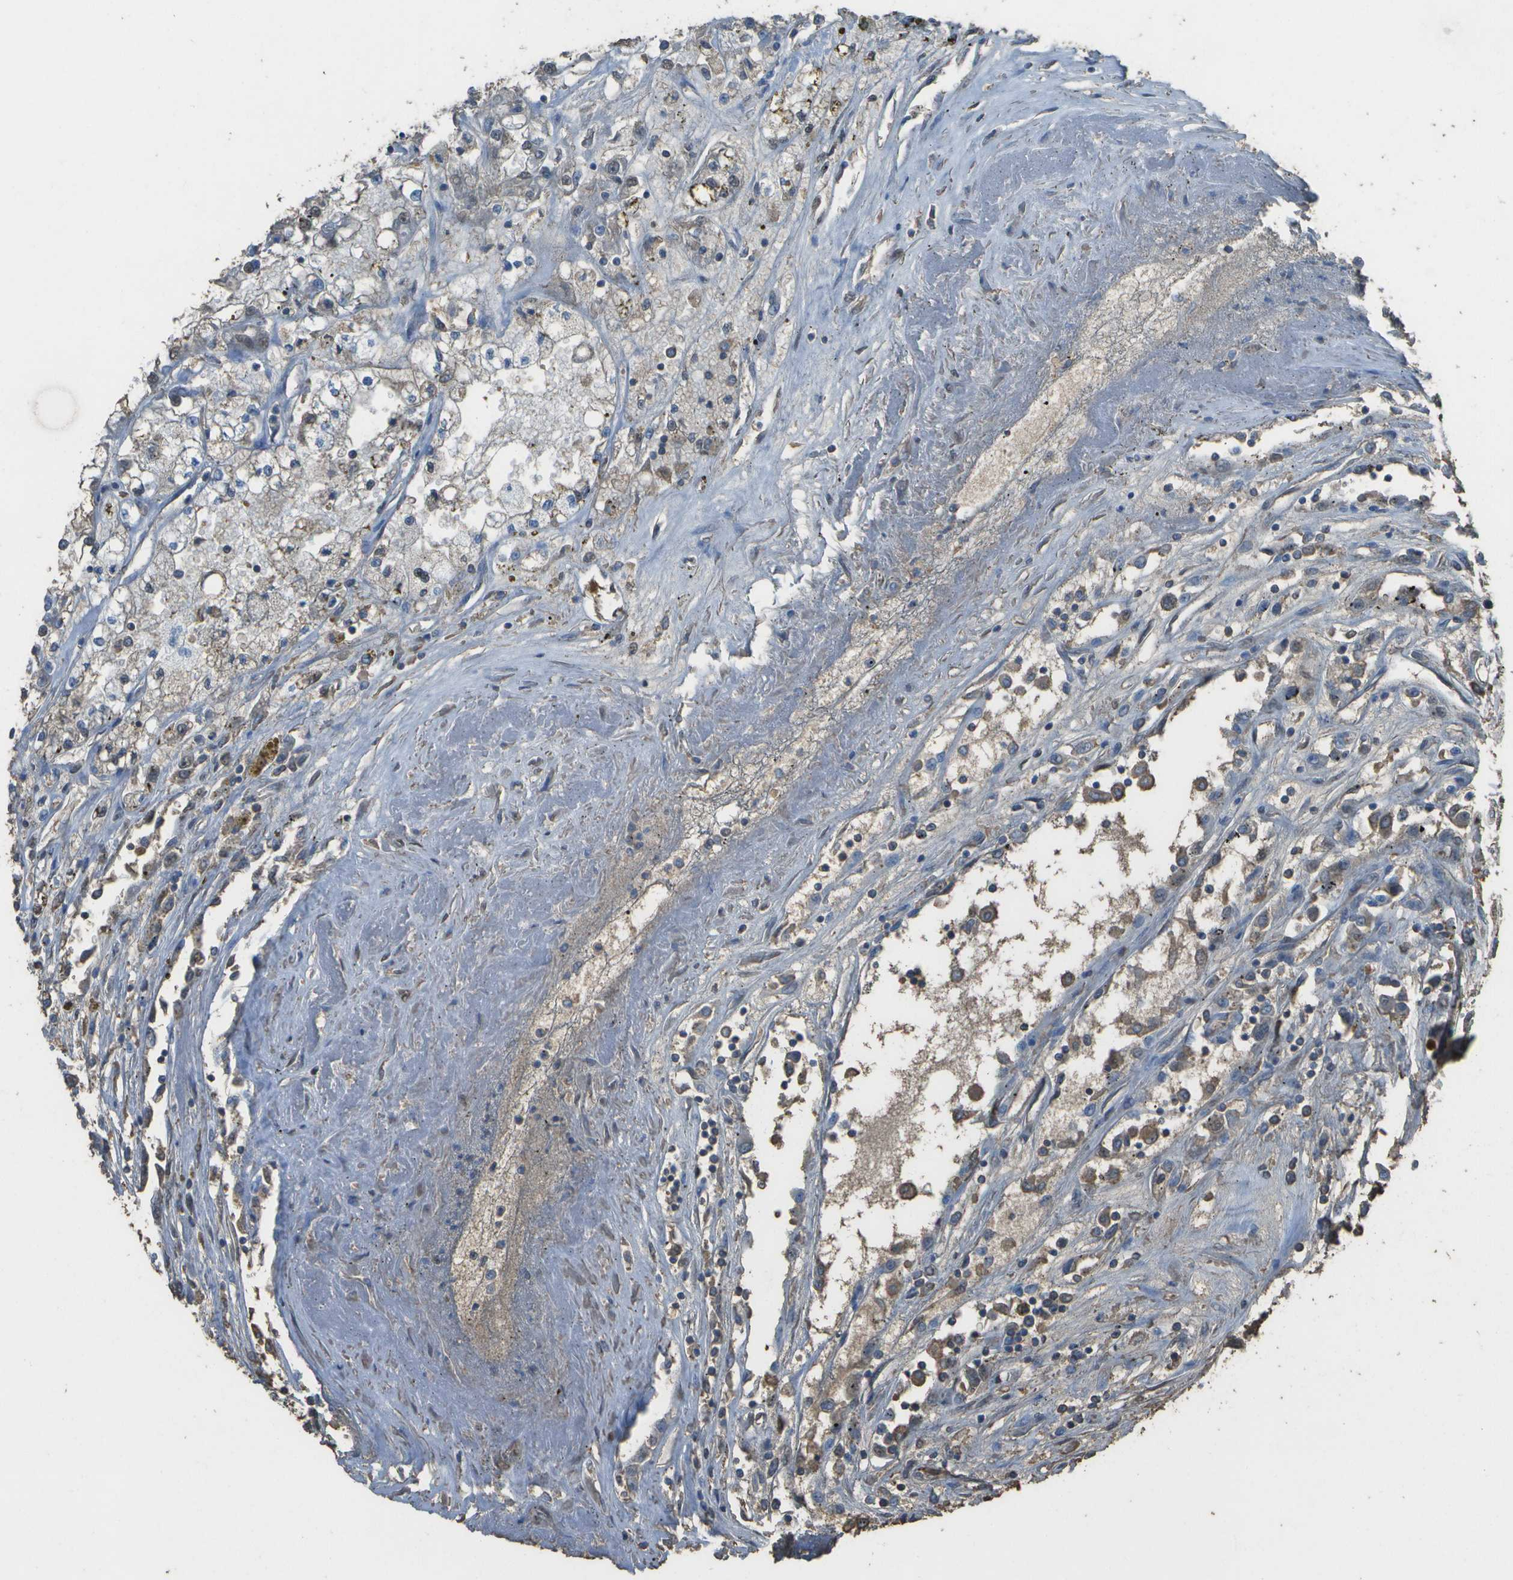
{"staining": {"intensity": "weak", "quantity": "<25%", "location": "cytoplasmic/membranous"}, "tissue": "renal cancer", "cell_type": "Tumor cells", "image_type": "cancer", "snomed": [{"axis": "morphology", "description": "Adenocarcinoma, NOS"}, {"axis": "topography", "description": "Kidney"}], "caption": "IHC photomicrograph of adenocarcinoma (renal) stained for a protein (brown), which demonstrates no expression in tumor cells. Brightfield microscopy of immunohistochemistry stained with DAB (brown) and hematoxylin (blue), captured at high magnification.", "gene": "CYP4F11", "patient": {"sex": "female", "age": 52}}